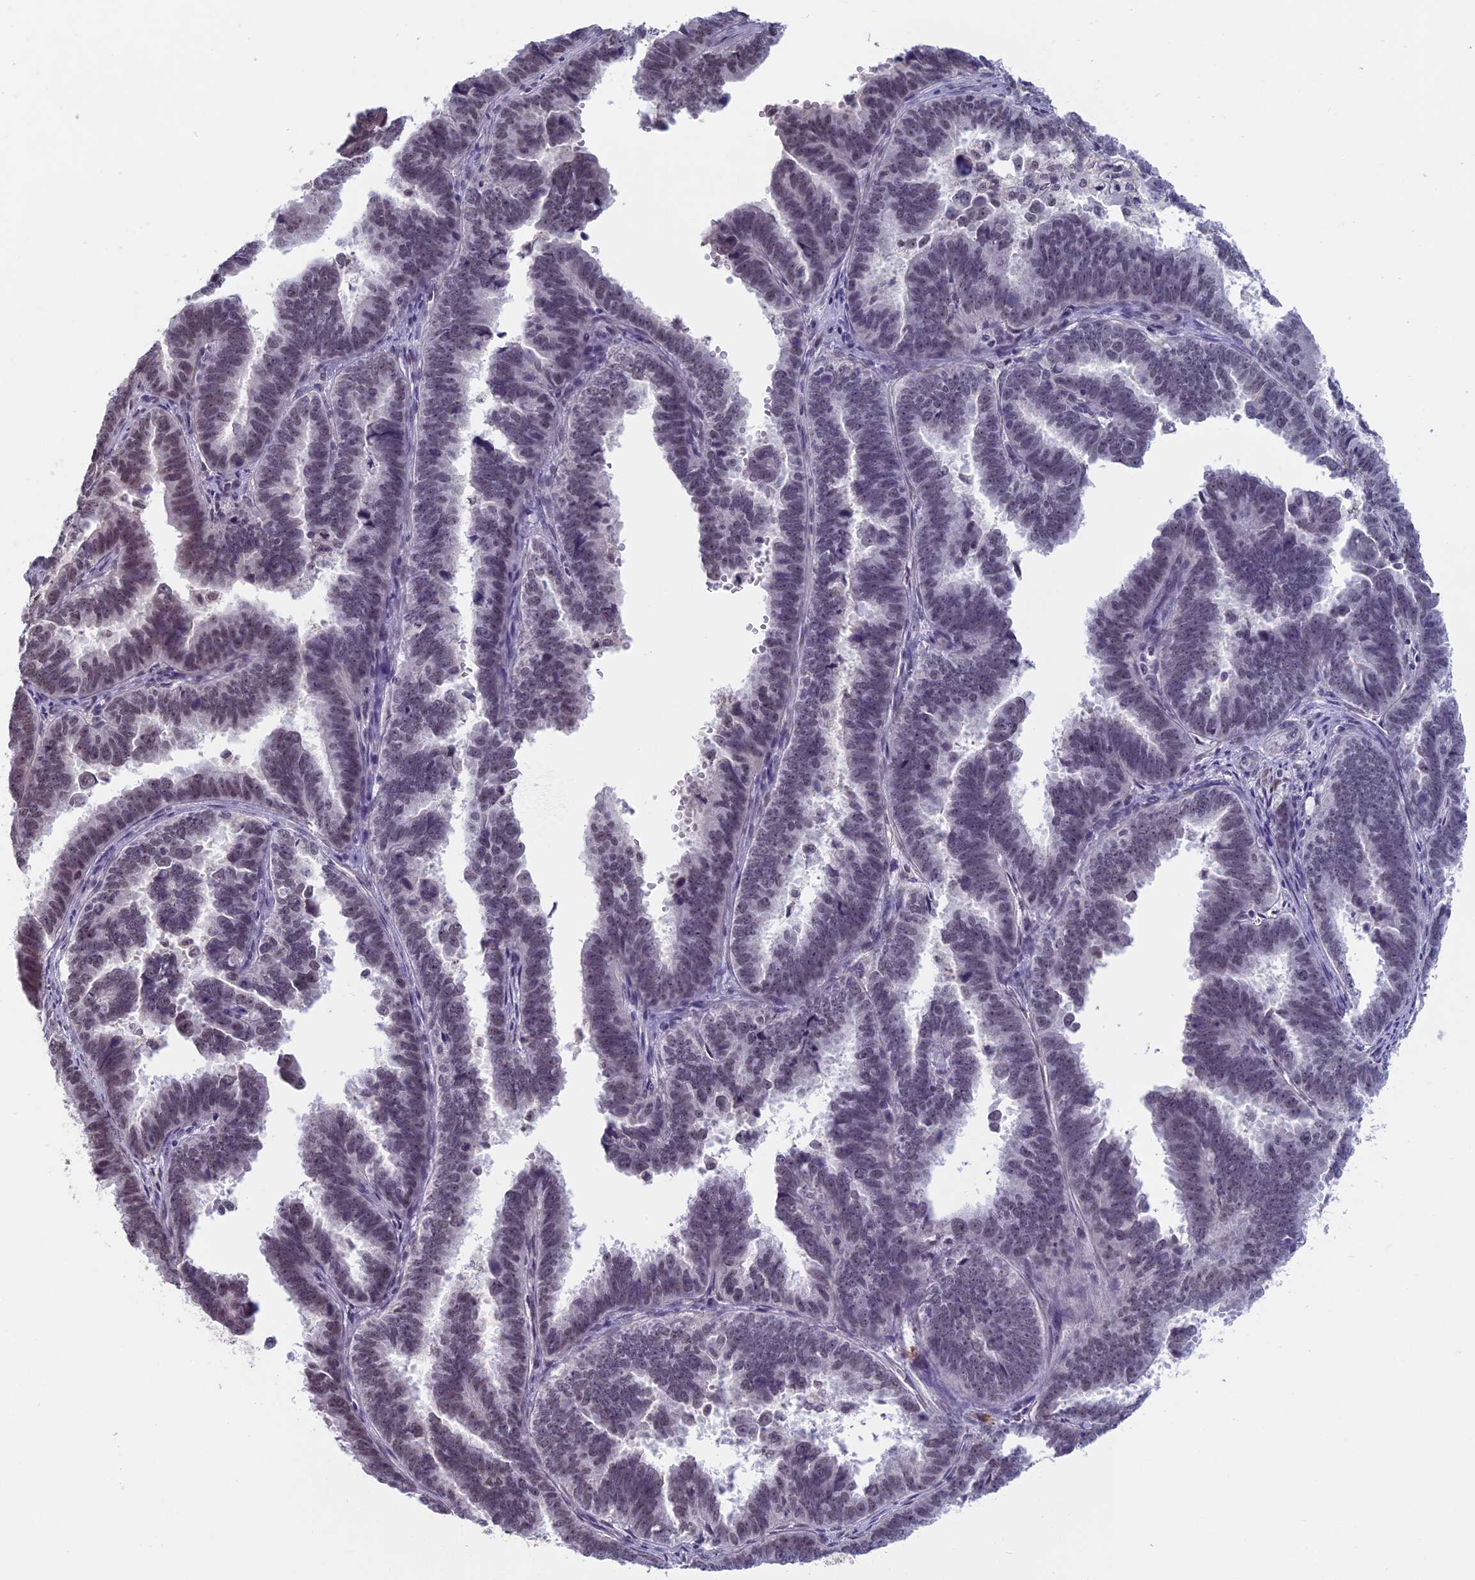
{"staining": {"intensity": "weak", "quantity": "<25%", "location": "nuclear"}, "tissue": "endometrial cancer", "cell_type": "Tumor cells", "image_type": "cancer", "snomed": [{"axis": "morphology", "description": "Adenocarcinoma, NOS"}, {"axis": "topography", "description": "Endometrium"}], "caption": "Adenocarcinoma (endometrial) was stained to show a protein in brown. There is no significant positivity in tumor cells. (Stains: DAB IHC with hematoxylin counter stain, Microscopy: brightfield microscopy at high magnification).", "gene": "MORF4L1", "patient": {"sex": "female", "age": 75}}